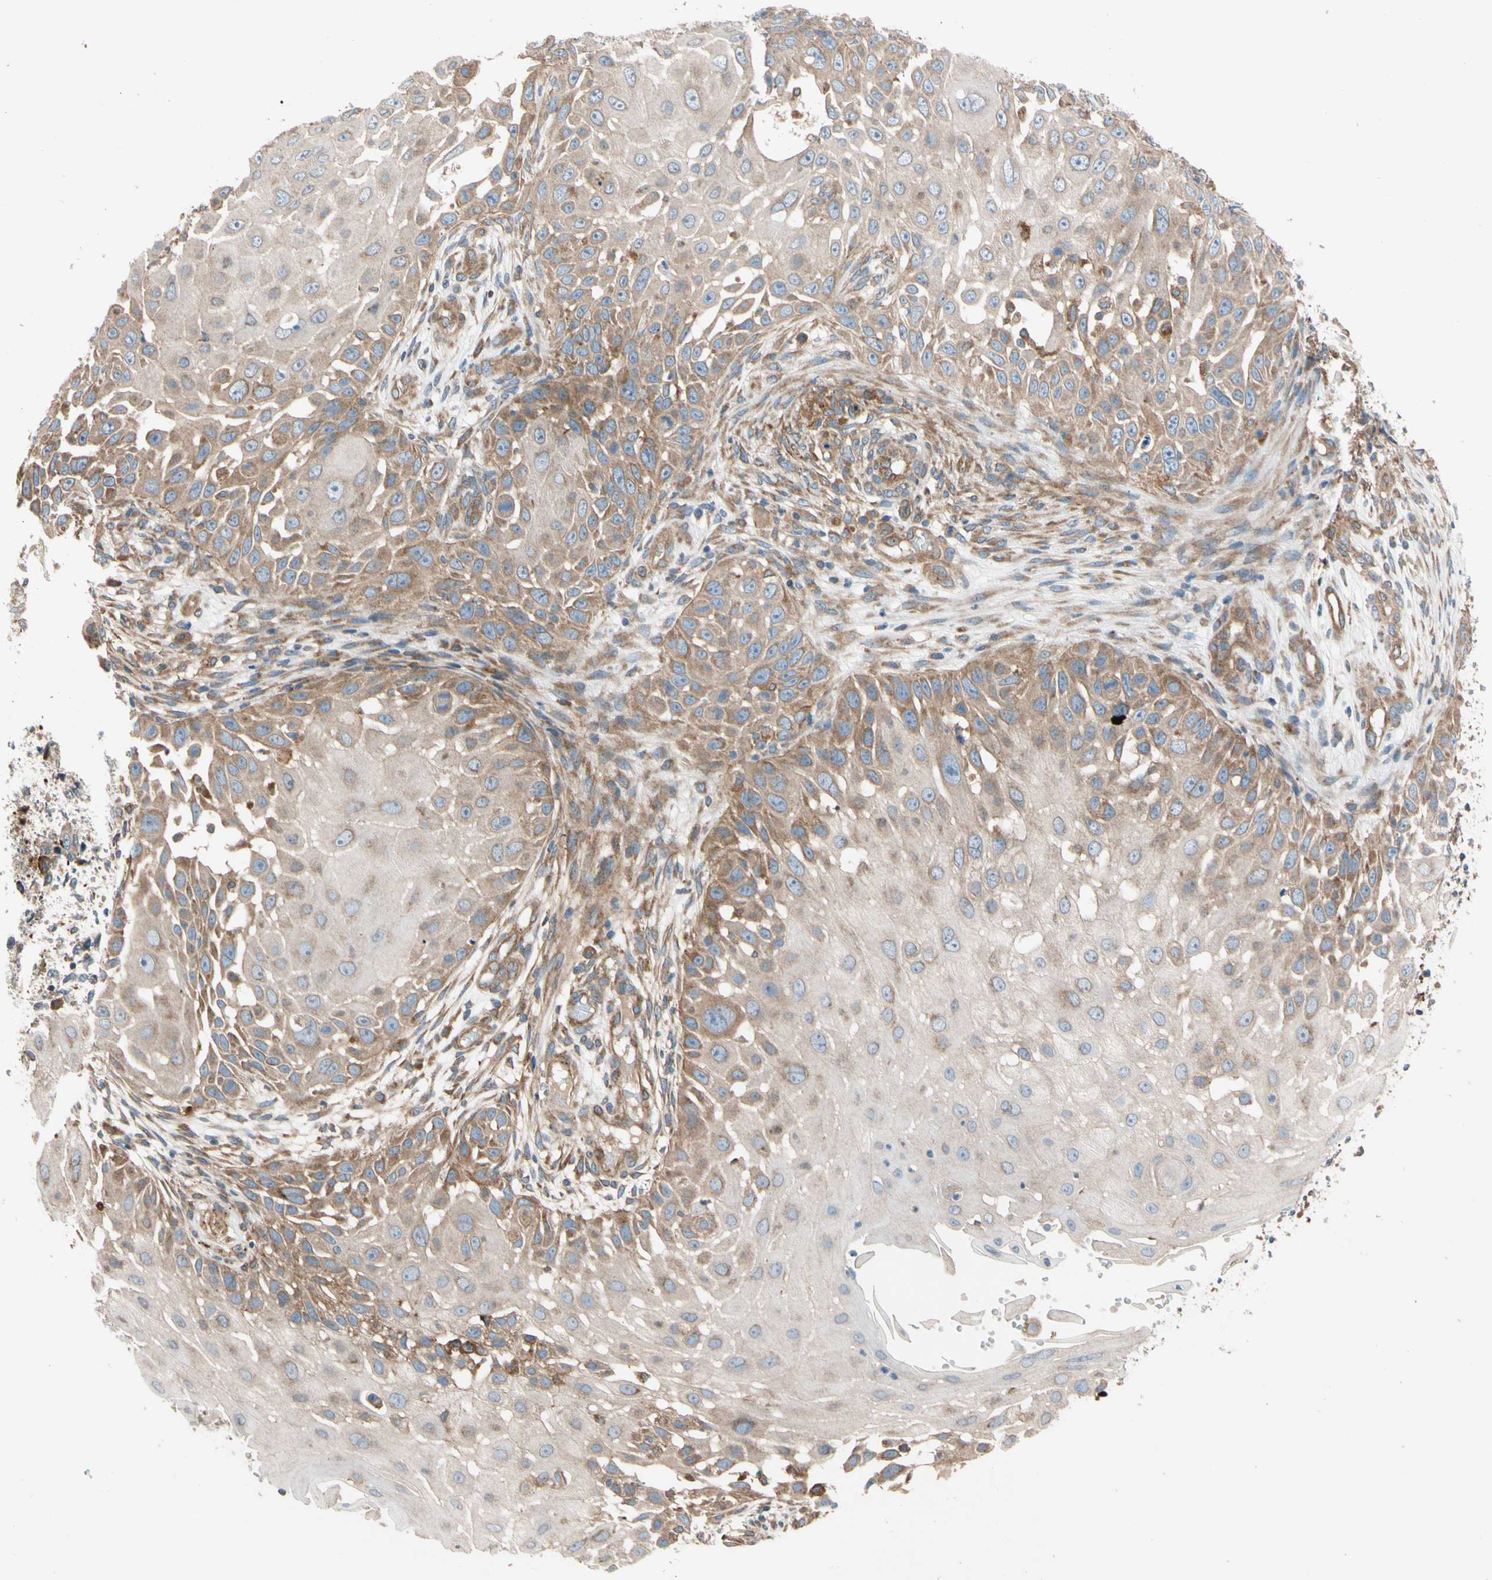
{"staining": {"intensity": "moderate", "quantity": ">75%", "location": "cytoplasmic/membranous"}, "tissue": "skin cancer", "cell_type": "Tumor cells", "image_type": "cancer", "snomed": [{"axis": "morphology", "description": "Squamous cell carcinoma, NOS"}, {"axis": "topography", "description": "Skin"}], "caption": "Moderate cytoplasmic/membranous protein expression is seen in about >75% of tumor cells in squamous cell carcinoma (skin). The staining was performed using DAB (3,3'-diaminobenzidine) to visualize the protein expression in brown, while the nuclei were stained in blue with hematoxylin (Magnification: 20x).", "gene": "PHYH", "patient": {"sex": "female", "age": 44}}